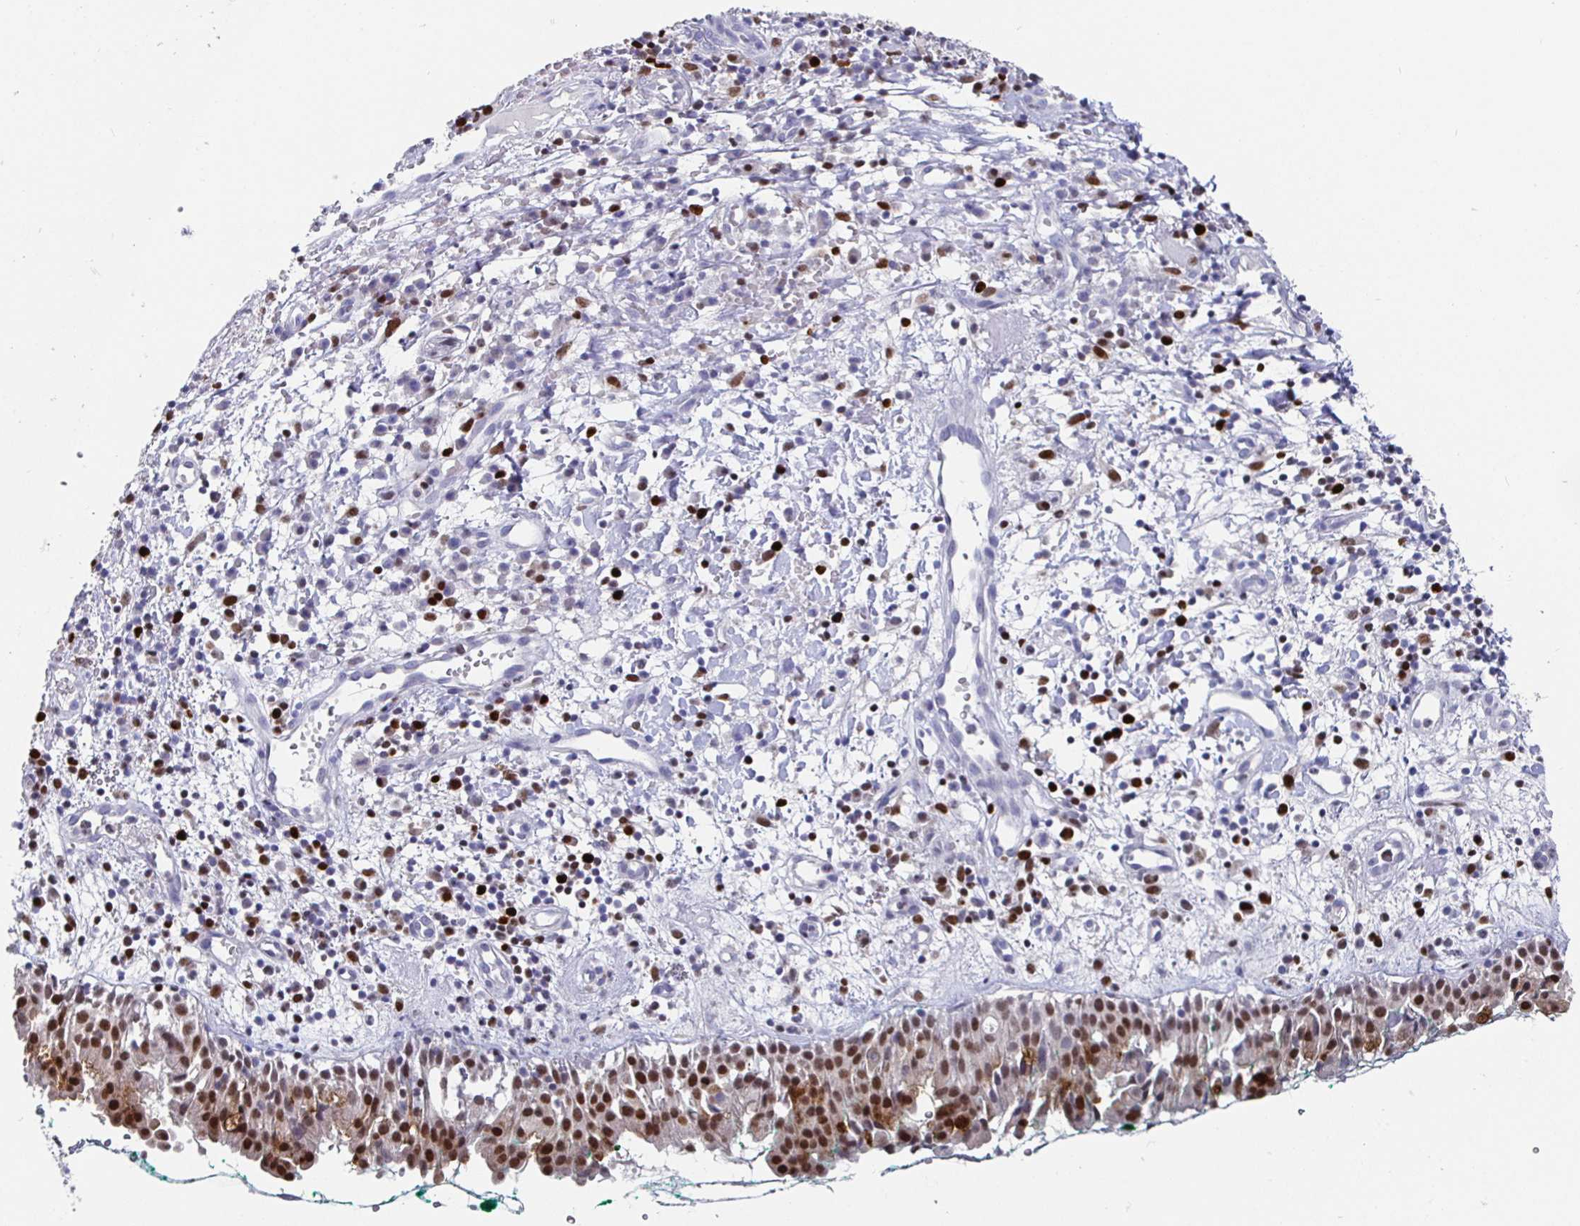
{"staining": {"intensity": "moderate", "quantity": "25%-75%", "location": "nuclear"}, "tissue": "nasopharynx", "cell_type": "Respiratory epithelial cells", "image_type": "normal", "snomed": [{"axis": "morphology", "description": "Normal tissue, NOS"}, {"axis": "morphology", "description": "Basal cell carcinoma"}, {"axis": "topography", "description": "Cartilage tissue"}, {"axis": "topography", "description": "Nasopharynx"}, {"axis": "topography", "description": "Oral tissue"}], "caption": "IHC photomicrograph of benign human nasopharynx stained for a protein (brown), which exhibits medium levels of moderate nuclear positivity in about 25%-75% of respiratory epithelial cells.", "gene": "RUNX2", "patient": {"sex": "female", "age": 77}}